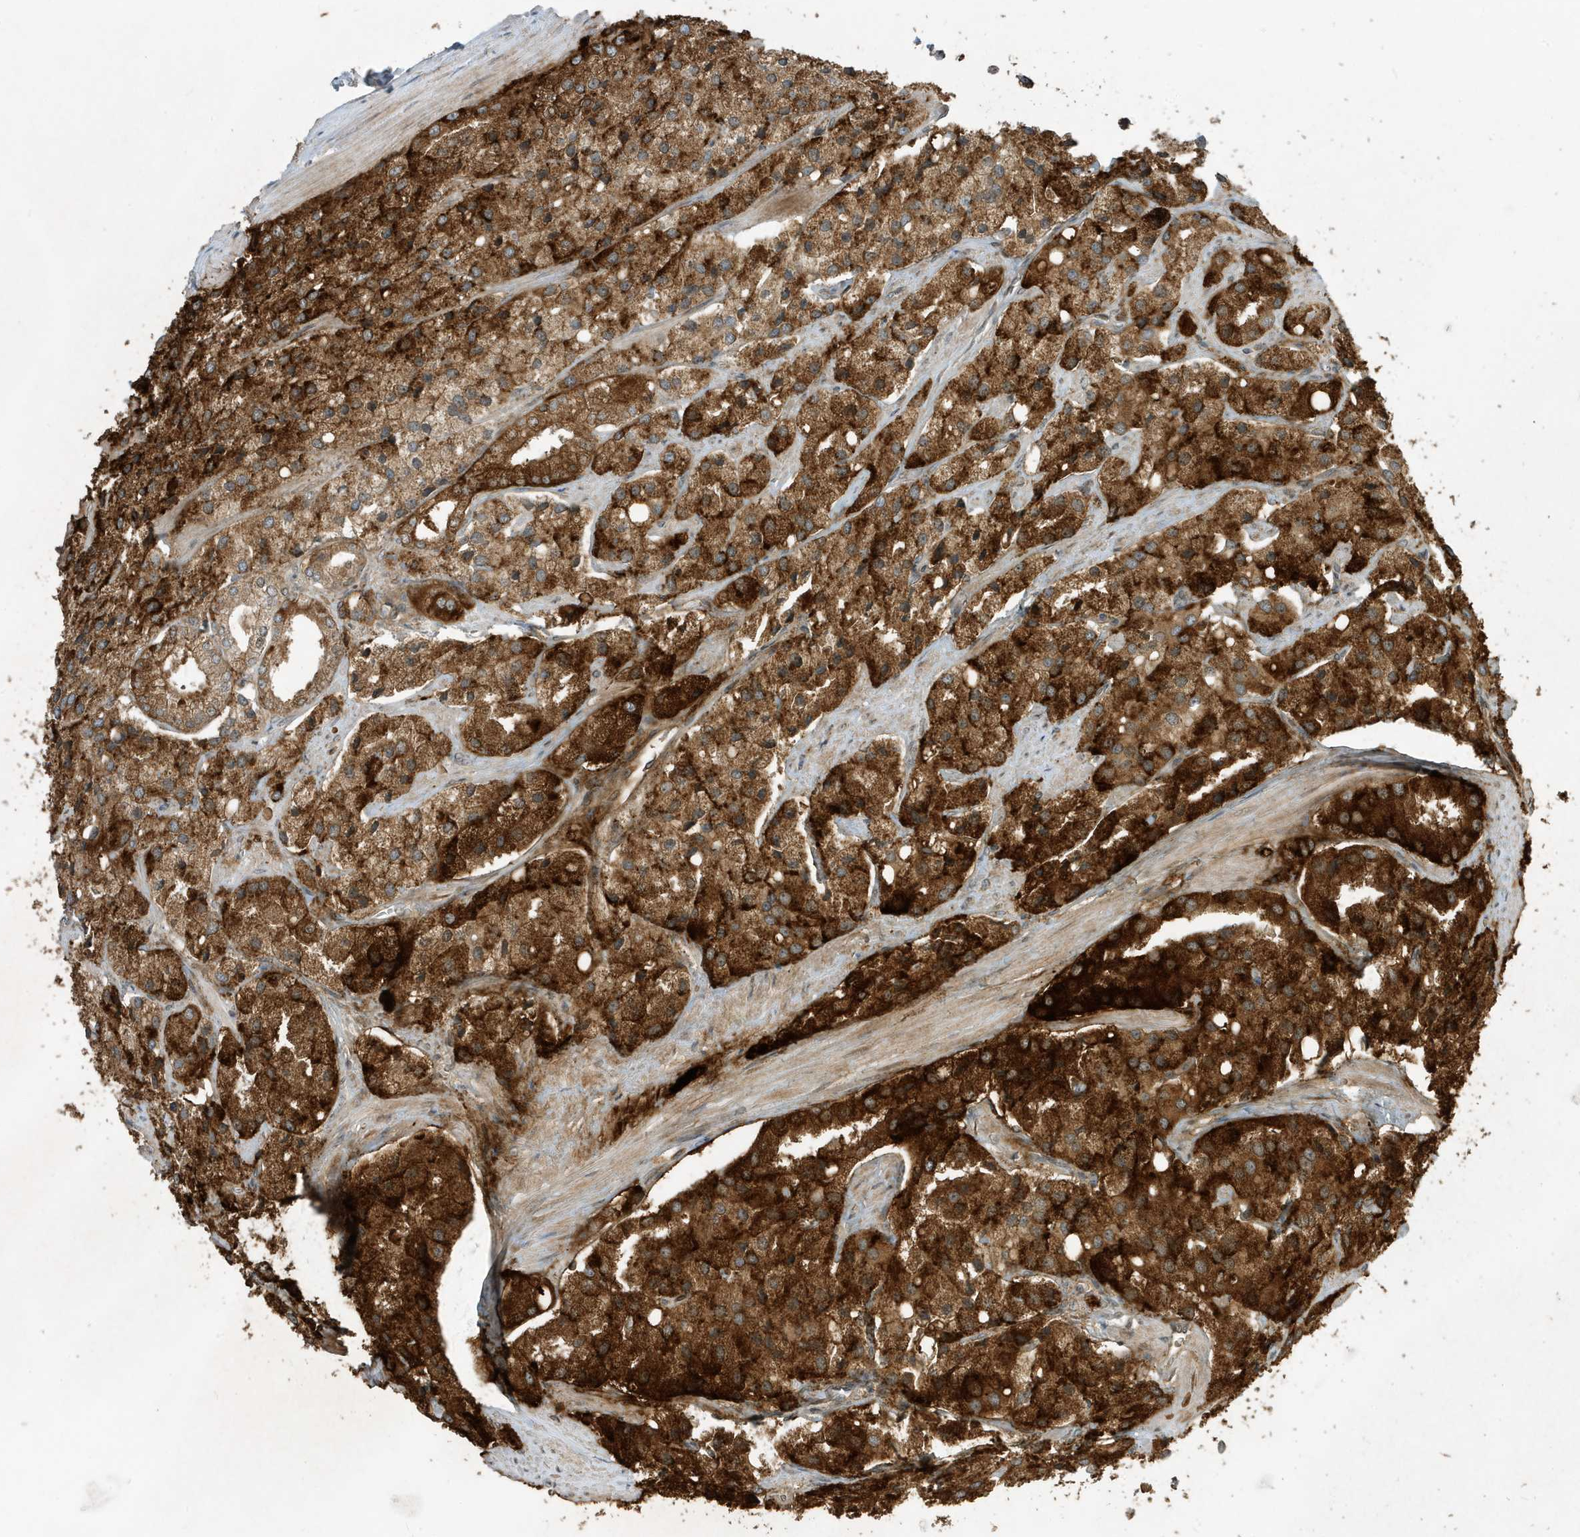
{"staining": {"intensity": "strong", "quantity": ">75%", "location": "cytoplasmic/membranous"}, "tissue": "prostate cancer", "cell_type": "Tumor cells", "image_type": "cancer", "snomed": [{"axis": "morphology", "description": "Adenocarcinoma, High grade"}, {"axis": "topography", "description": "Prostate"}], "caption": "Immunohistochemistry histopathology image of neoplastic tissue: human prostate adenocarcinoma (high-grade) stained using immunohistochemistry (IHC) demonstrates high levels of strong protein expression localized specifically in the cytoplasmic/membranous of tumor cells, appearing as a cytoplasmic/membranous brown color.", "gene": "SCARF2", "patient": {"sex": "male", "age": 66}}